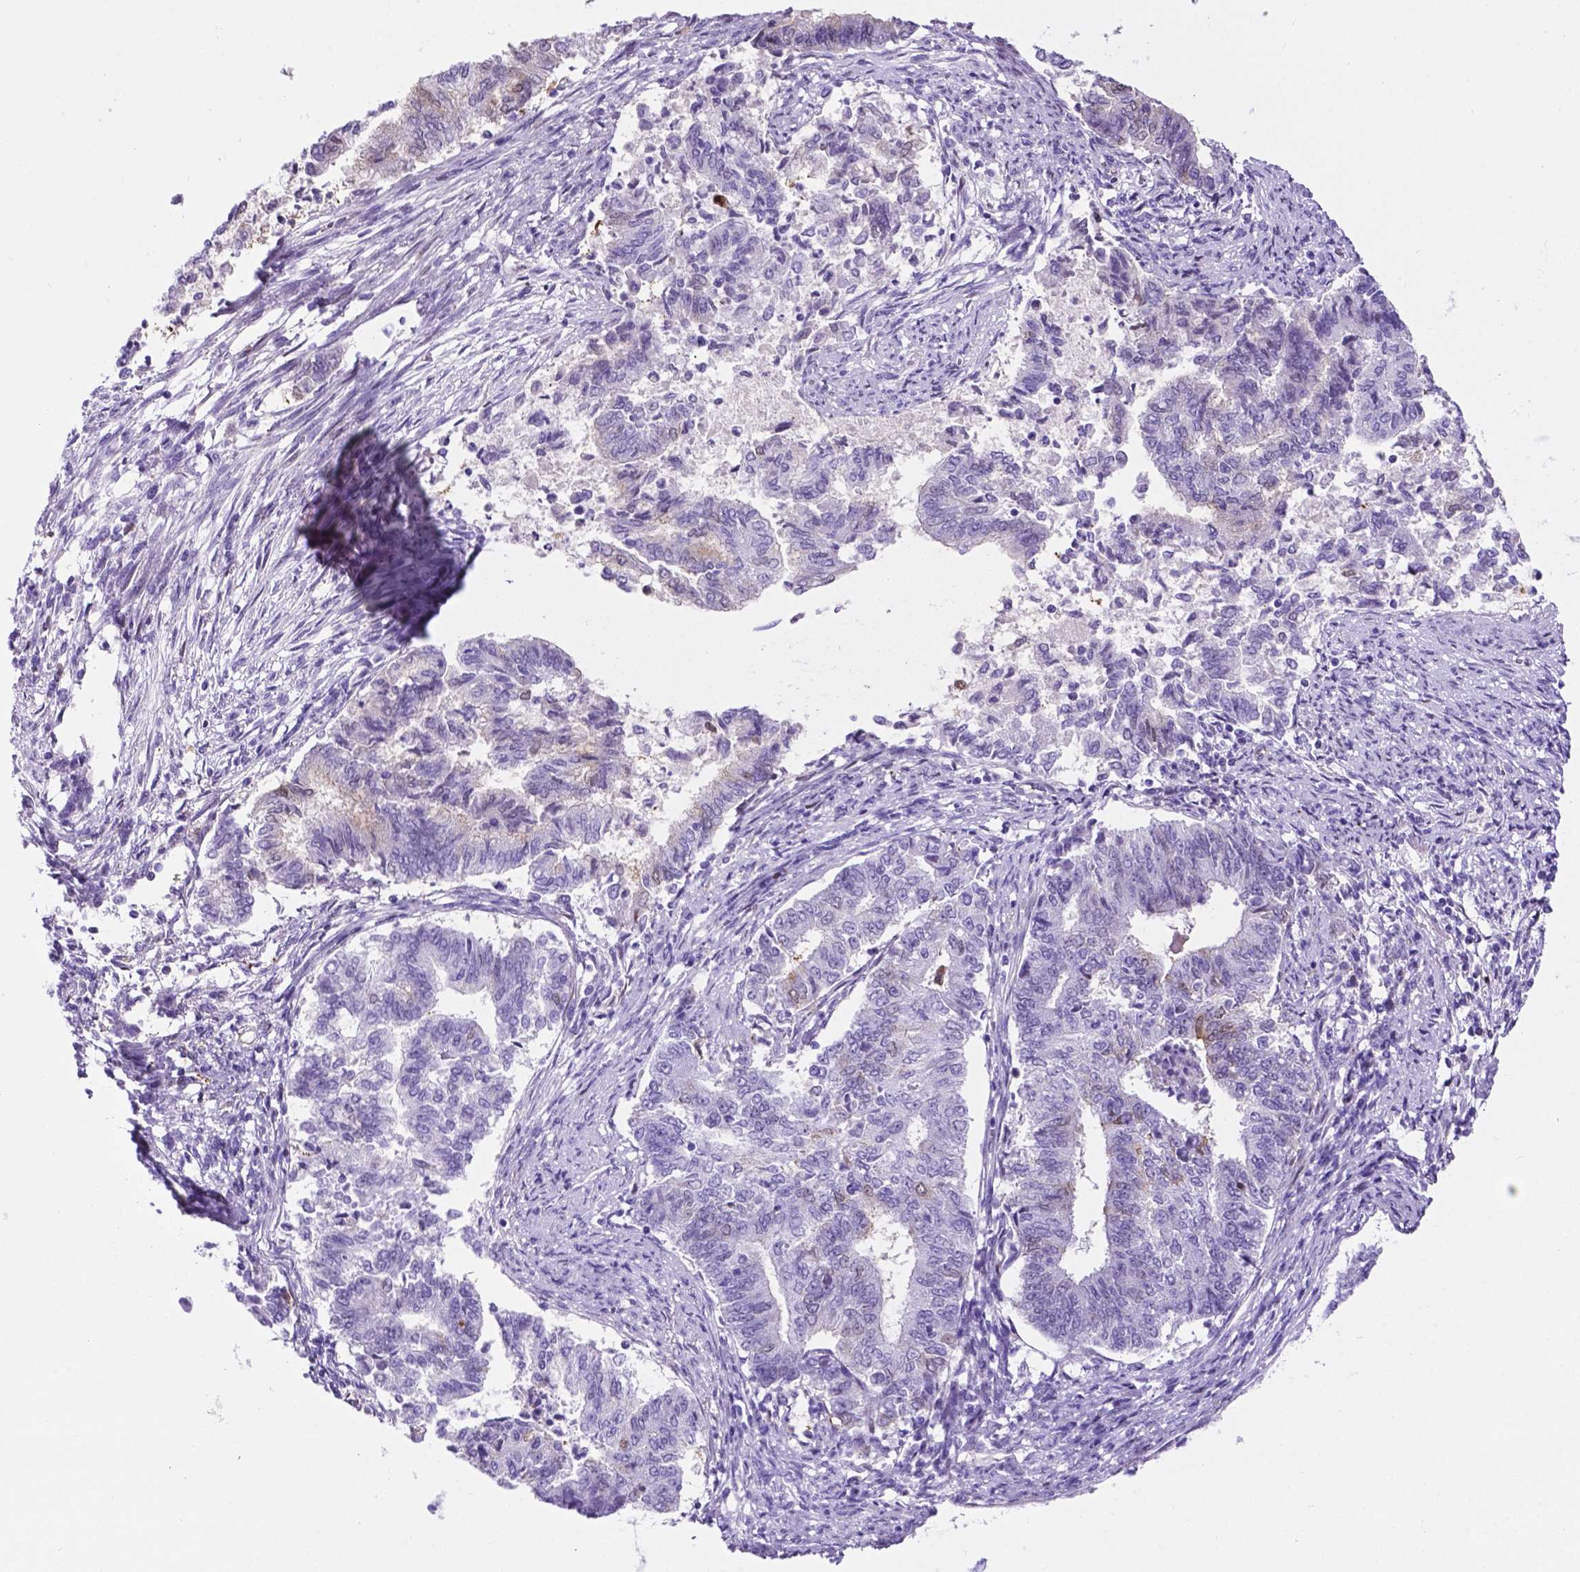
{"staining": {"intensity": "negative", "quantity": "none", "location": "none"}, "tissue": "endometrial cancer", "cell_type": "Tumor cells", "image_type": "cancer", "snomed": [{"axis": "morphology", "description": "Adenocarcinoma, NOS"}, {"axis": "topography", "description": "Endometrium"}], "caption": "DAB immunohistochemical staining of human endometrial cancer (adenocarcinoma) displays no significant positivity in tumor cells. (Brightfield microscopy of DAB (3,3'-diaminobenzidine) immunohistochemistry at high magnification).", "gene": "C17orf107", "patient": {"sex": "female", "age": 65}}